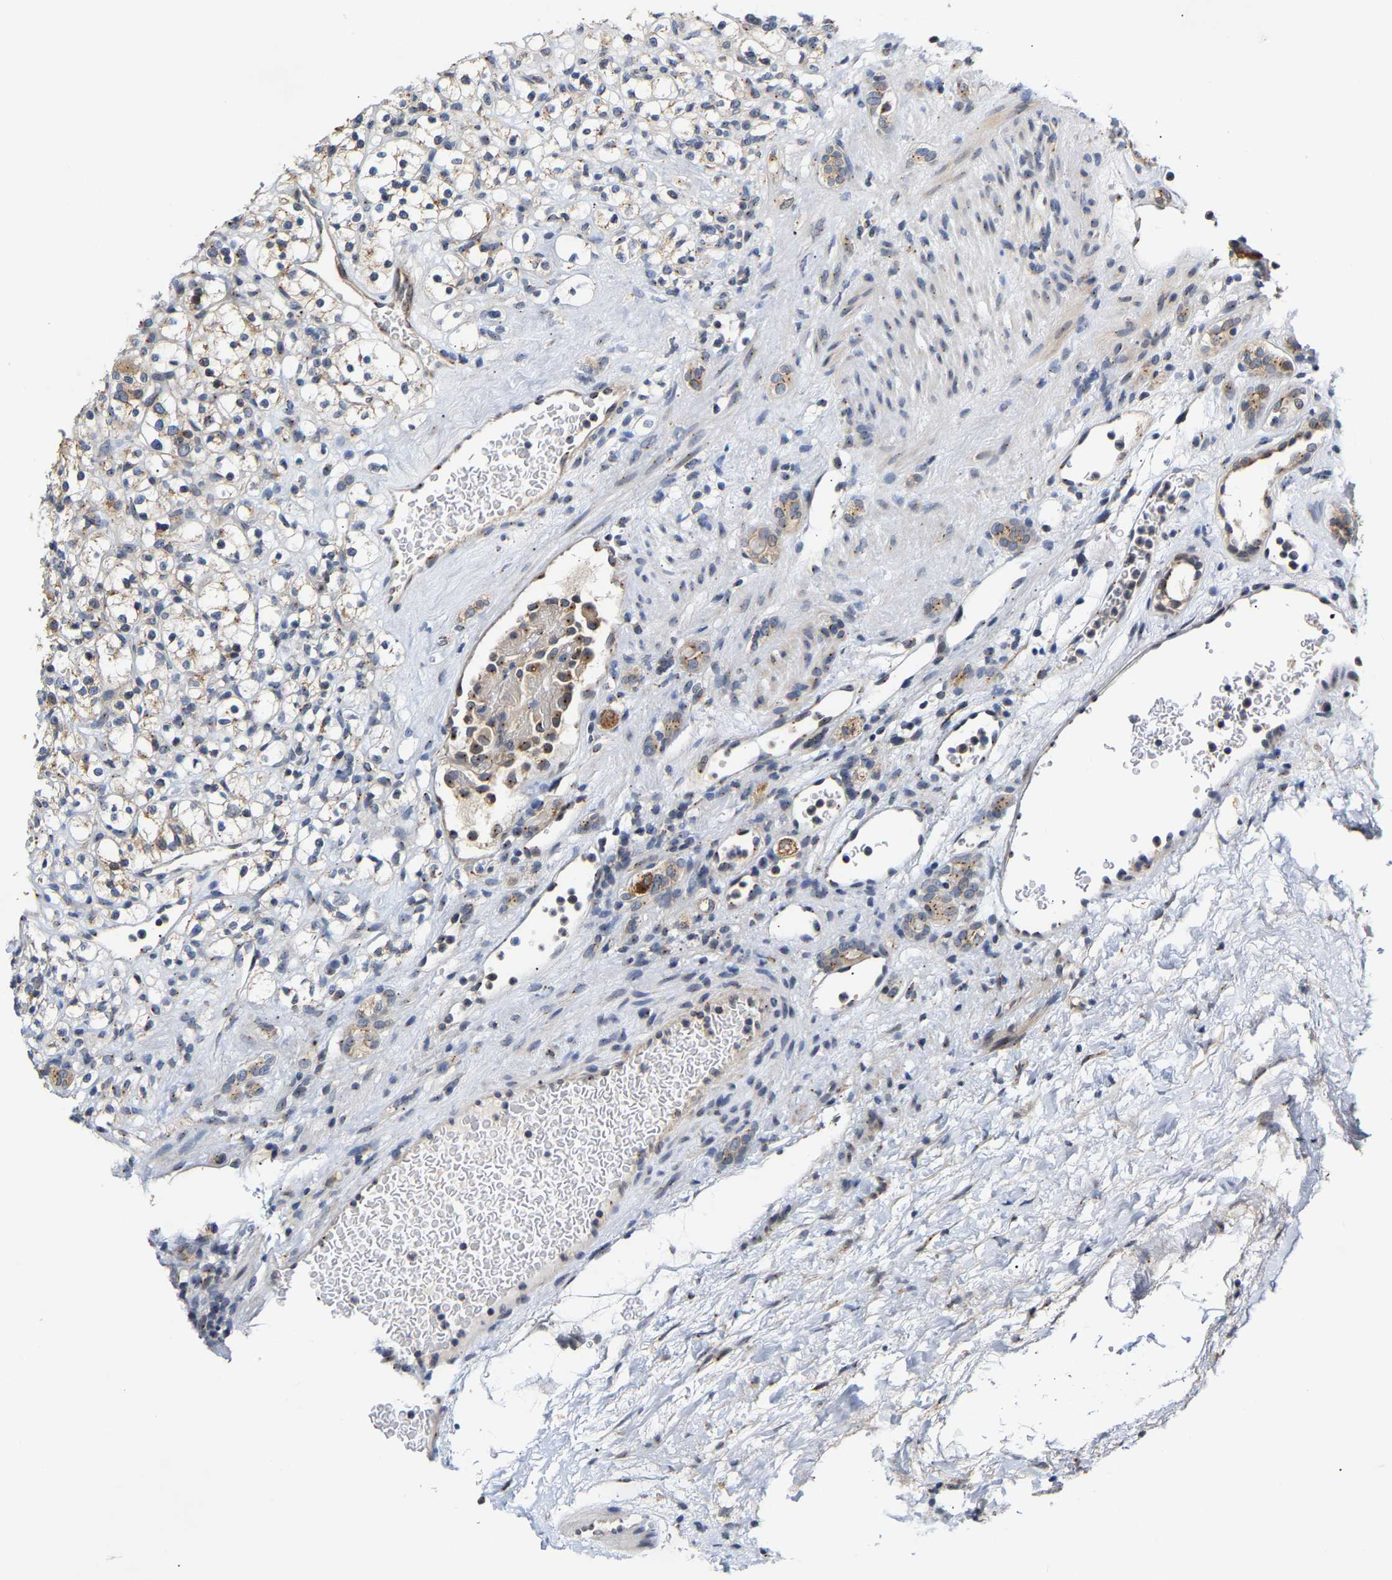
{"staining": {"intensity": "moderate", "quantity": "<25%", "location": "cytoplasmic/membranous"}, "tissue": "renal cancer", "cell_type": "Tumor cells", "image_type": "cancer", "snomed": [{"axis": "morphology", "description": "Normal tissue, NOS"}, {"axis": "morphology", "description": "Adenocarcinoma, NOS"}, {"axis": "topography", "description": "Kidney"}], "caption": "About <25% of tumor cells in renal cancer (adenocarcinoma) exhibit moderate cytoplasmic/membranous protein staining as visualized by brown immunohistochemical staining.", "gene": "PCNT", "patient": {"sex": "female", "age": 72}}